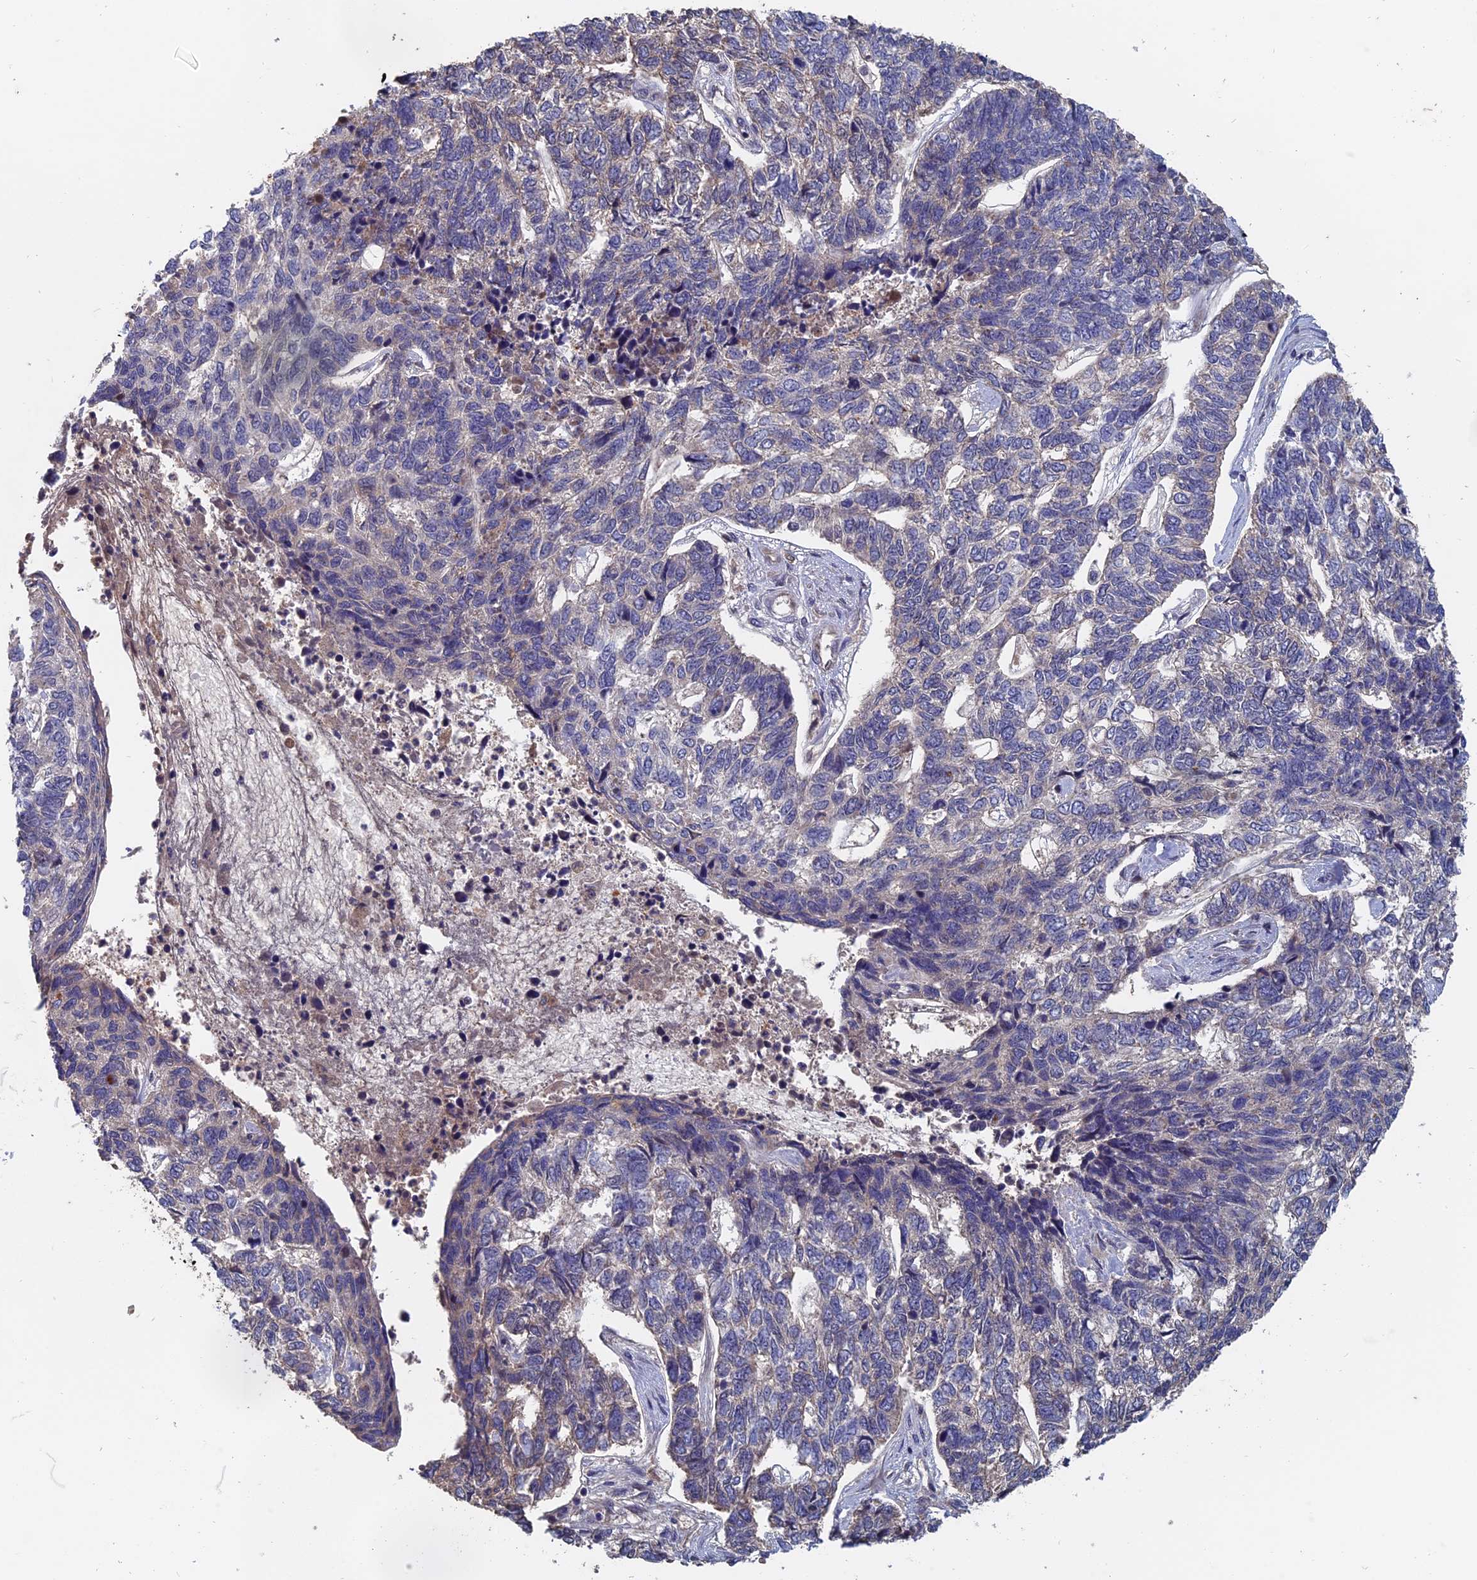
{"staining": {"intensity": "negative", "quantity": "none", "location": "none"}, "tissue": "skin cancer", "cell_type": "Tumor cells", "image_type": "cancer", "snomed": [{"axis": "morphology", "description": "Basal cell carcinoma"}, {"axis": "topography", "description": "Skin"}], "caption": "A micrograph of skin cancer (basal cell carcinoma) stained for a protein shows no brown staining in tumor cells.", "gene": "SLC33A1", "patient": {"sex": "female", "age": 65}}